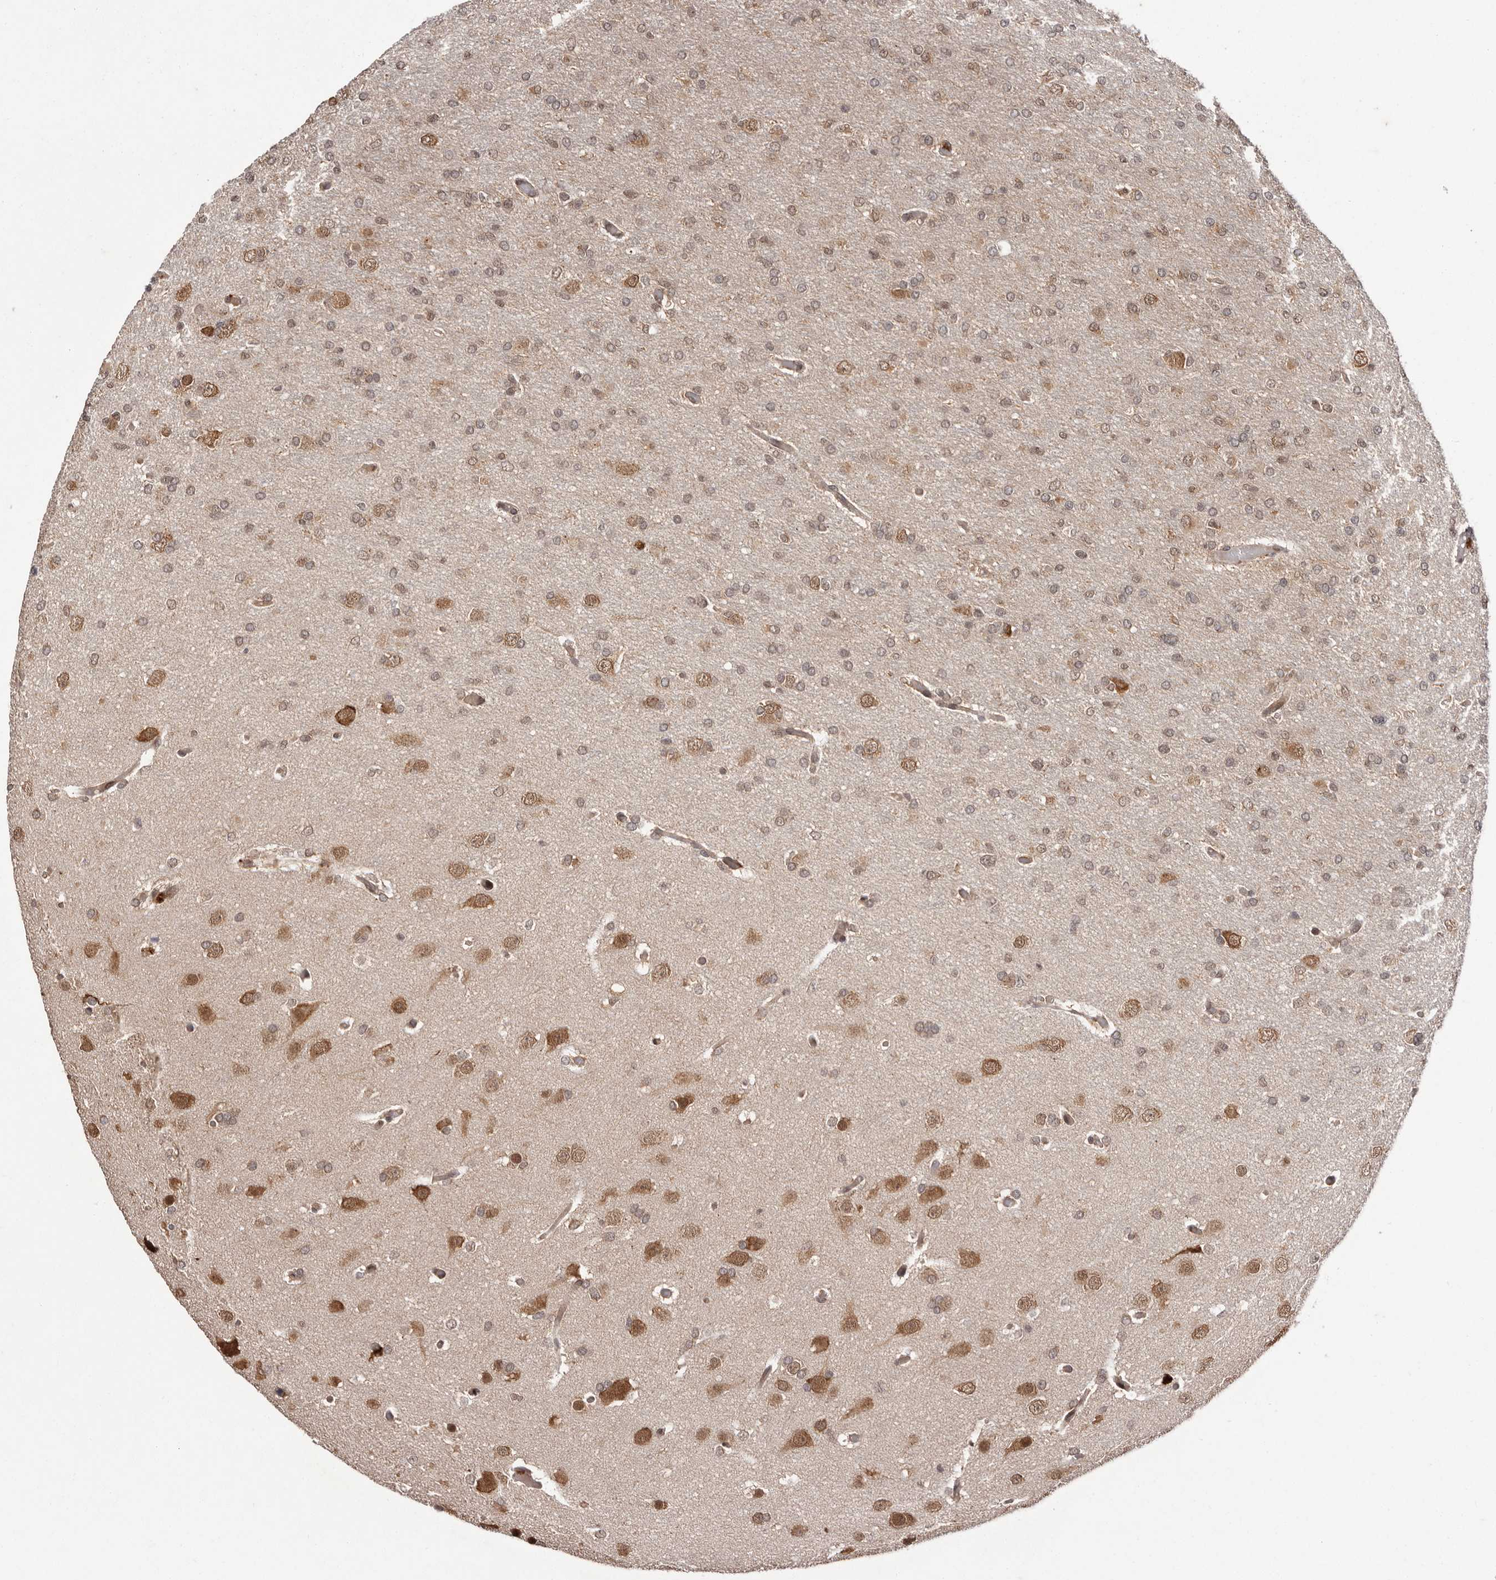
{"staining": {"intensity": "weak", "quantity": ">75%", "location": "cytoplasmic/membranous,nuclear"}, "tissue": "glioma", "cell_type": "Tumor cells", "image_type": "cancer", "snomed": [{"axis": "morphology", "description": "Glioma, malignant, High grade"}, {"axis": "topography", "description": "Cerebral cortex"}], "caption": "An image of malignant glioma (high-grade) stained for a protein shows weak cytoplasmic/membranous and nuclear brown staining in tumor cells.", "gene": "LRGUK", "patient": {"sex": "female", "age": 36}}